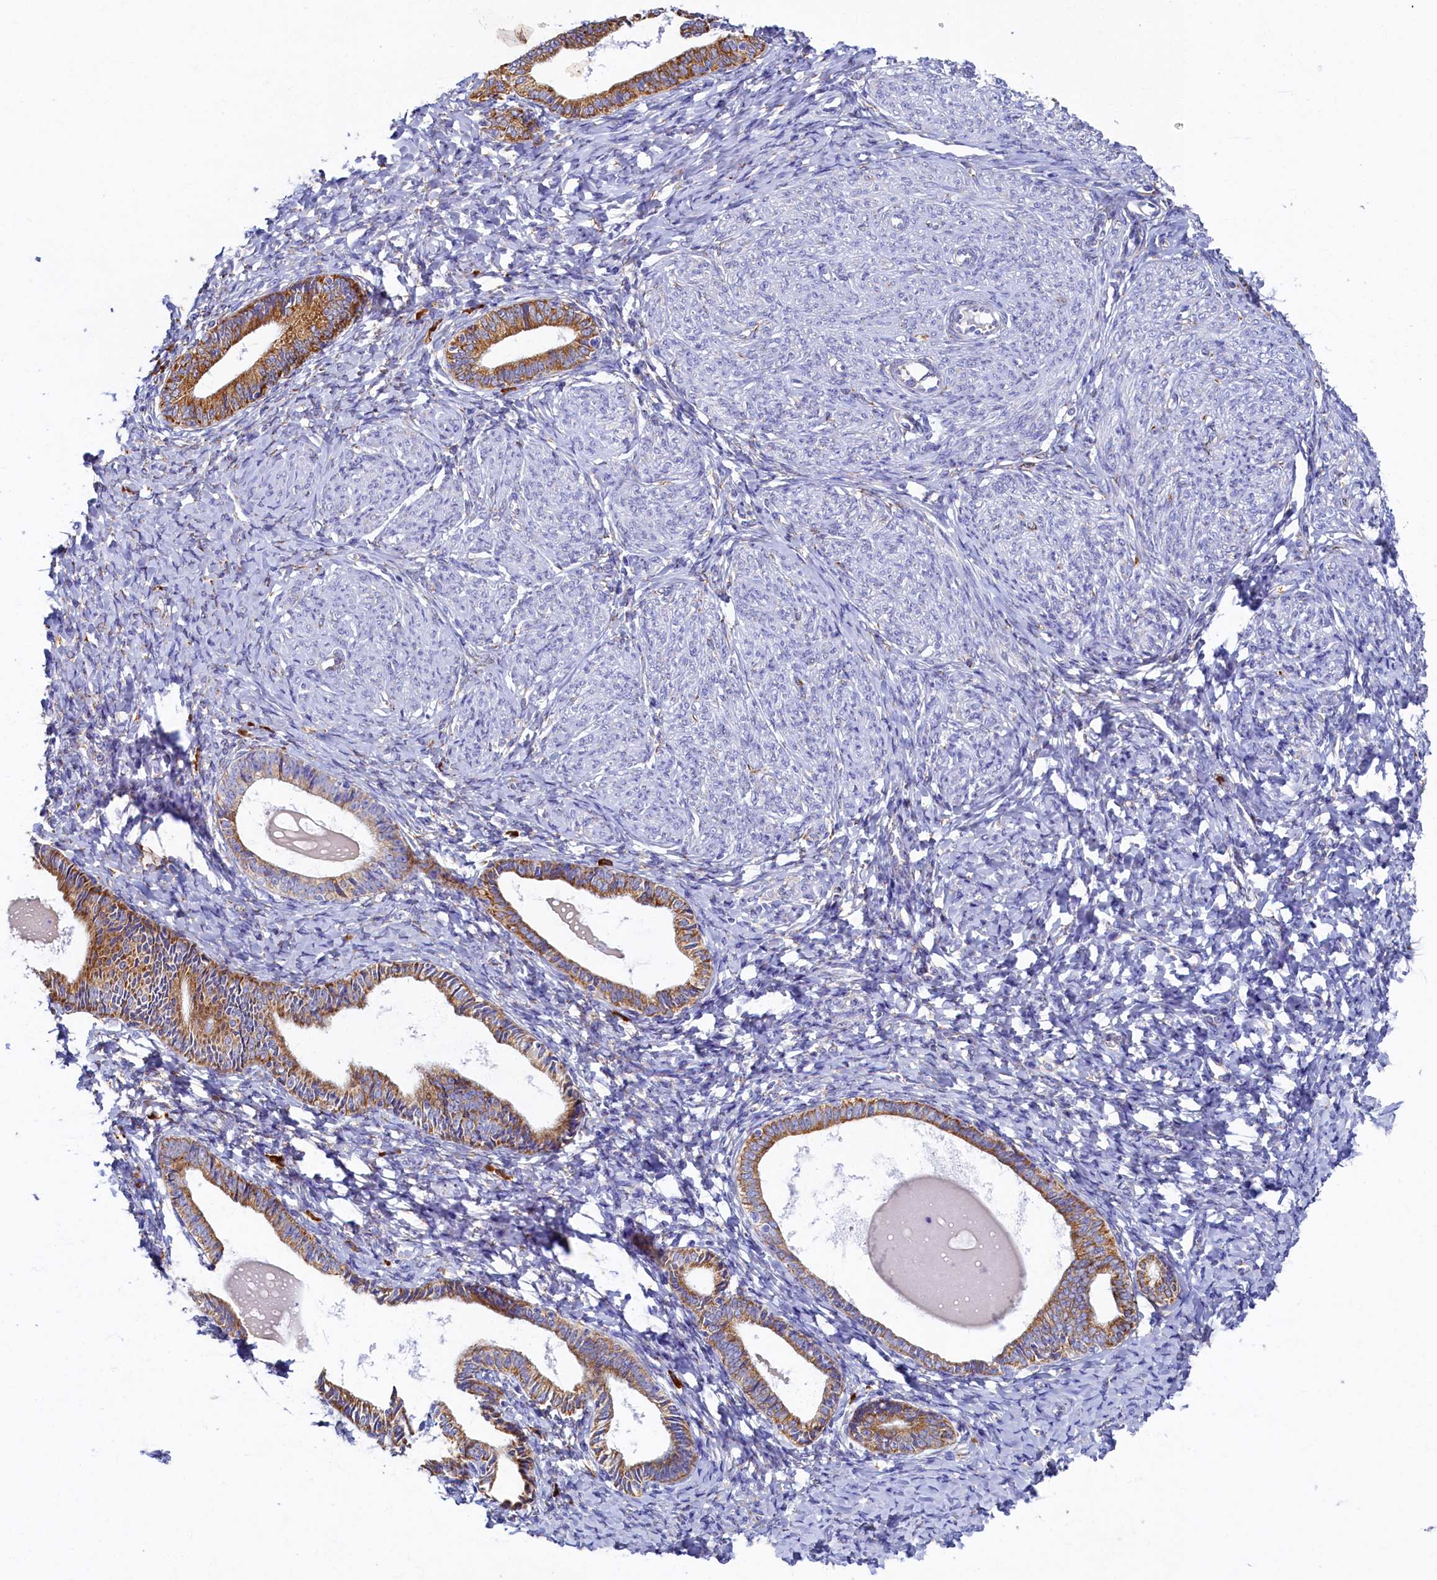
{"staining": {"intensity": "moderate", "quantity": ">75%", "location": "cytoplasmic/membranous"}, "tissue": "endometrium", "cell_type": "Cells in endometrial stroma", "image_type": "normal", "snomed": [{"axis": "morphology", "description": "Normal tissue, NOS"}, {"axis": "topography", "description": "Endometrium"}], "caption": "IHC image of normal endometrium: human endometrium stained using immunohistochemistry (IHC) demonstrates medium levels of moderate protein expression localized specifically in the cytoplasmic/membranous of cells in endometrial stroma, appearing as a cytoplasmic/membranous brown color.", "gene": "TMEM18", "patient": {"sex": "female", "age": 72}}